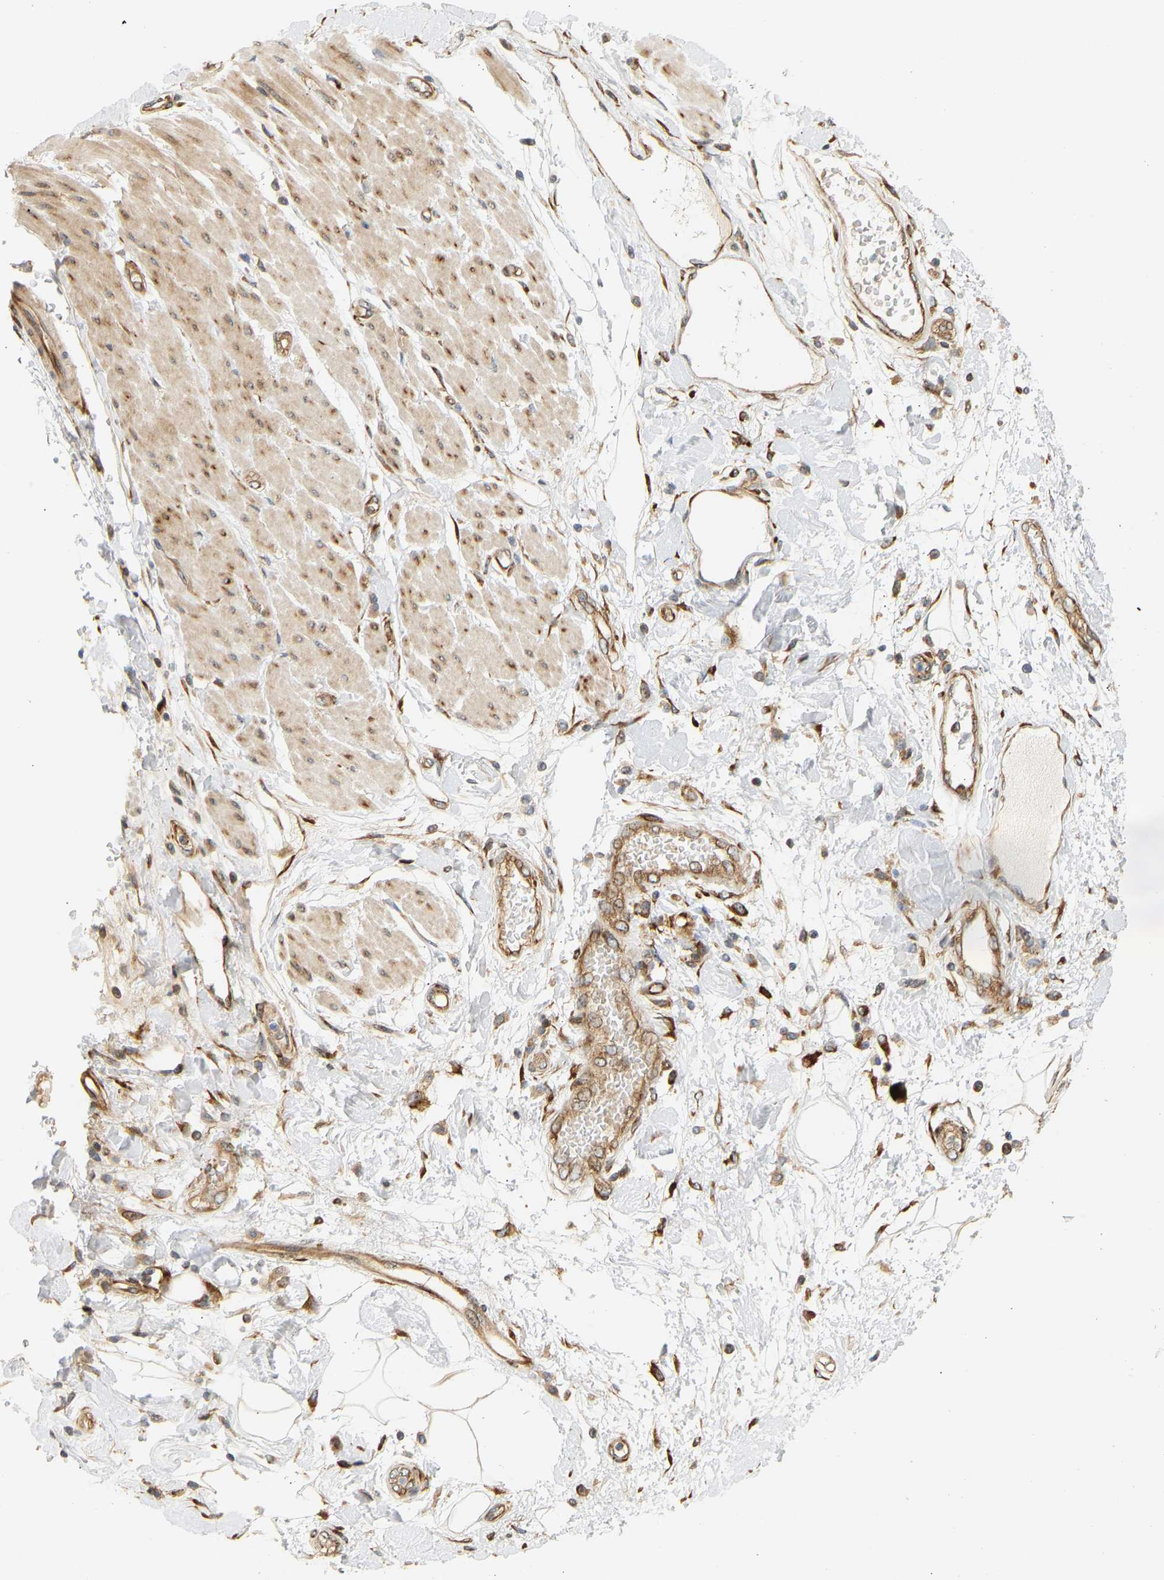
{"staining": {"intensity": "moderate", "quantity": ">75%", "location": "cytoplasmic/membranous"}, "tissue": "adipose tissue", "cell_type": "Adipocytes", "image_type": "normal", "snomed": [{"axis": "morphology", "description": "Normal tissue, NOS"}, {"axis": "morphology", "description": "Adenocarcinoma, NOS"}, {"axis": "topography", "description": "Duodenum"}, {"axis": "topography", "description": "Peripheral nerve tissue"}], "caption": "The histopathology image reveals immunohistochemical staining of unremarkable adipose tissue. There is moderate cytoplasmic/membranous staining is identified in about >75% of adipocytes.", "gene": "RPS14", "patient": {"sex": "female", "age": 60}}